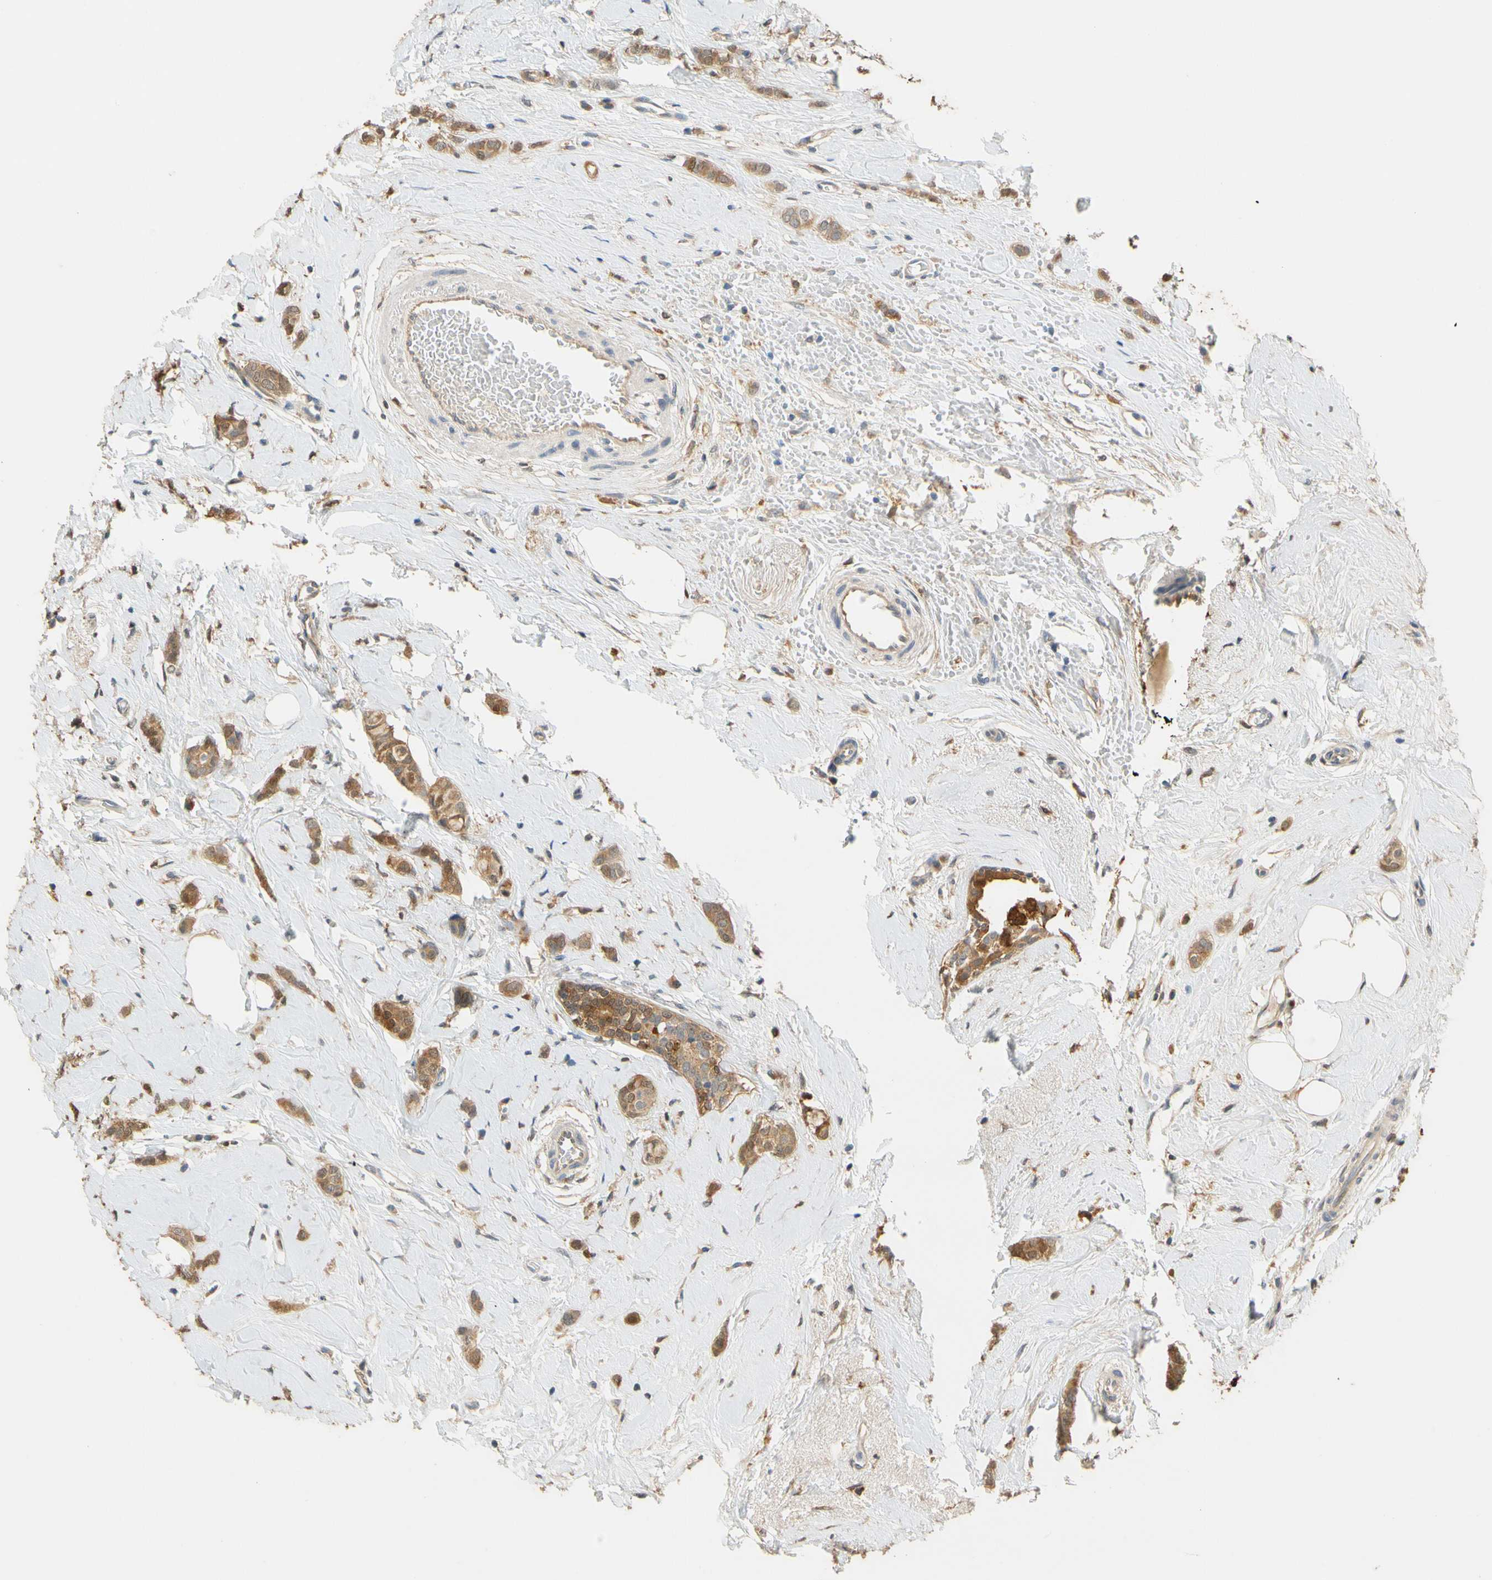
{"staining": {"intensity": "moderate", "quantity": ">75%", "location": "cytoplasmic/membranous"}, "tissue": "breast cancer", "cell_type": "Tumor cells", "image_type": "cancer", "snomed": [{"axis": "morphology", "description": "Lobular carcinoma"}, {"axis": "topography", "description": "Breast"}], "caption": "DAB (3,3'-diaminobenzidine) immunohistochemical staining of breast lobular carcinoma demonstrates moderate cytoplasmic/membranous protein staining in approximately >75% of tumor cells.", "gene": "GPSM2", "patient": {"sex": "female", "age": 60}}